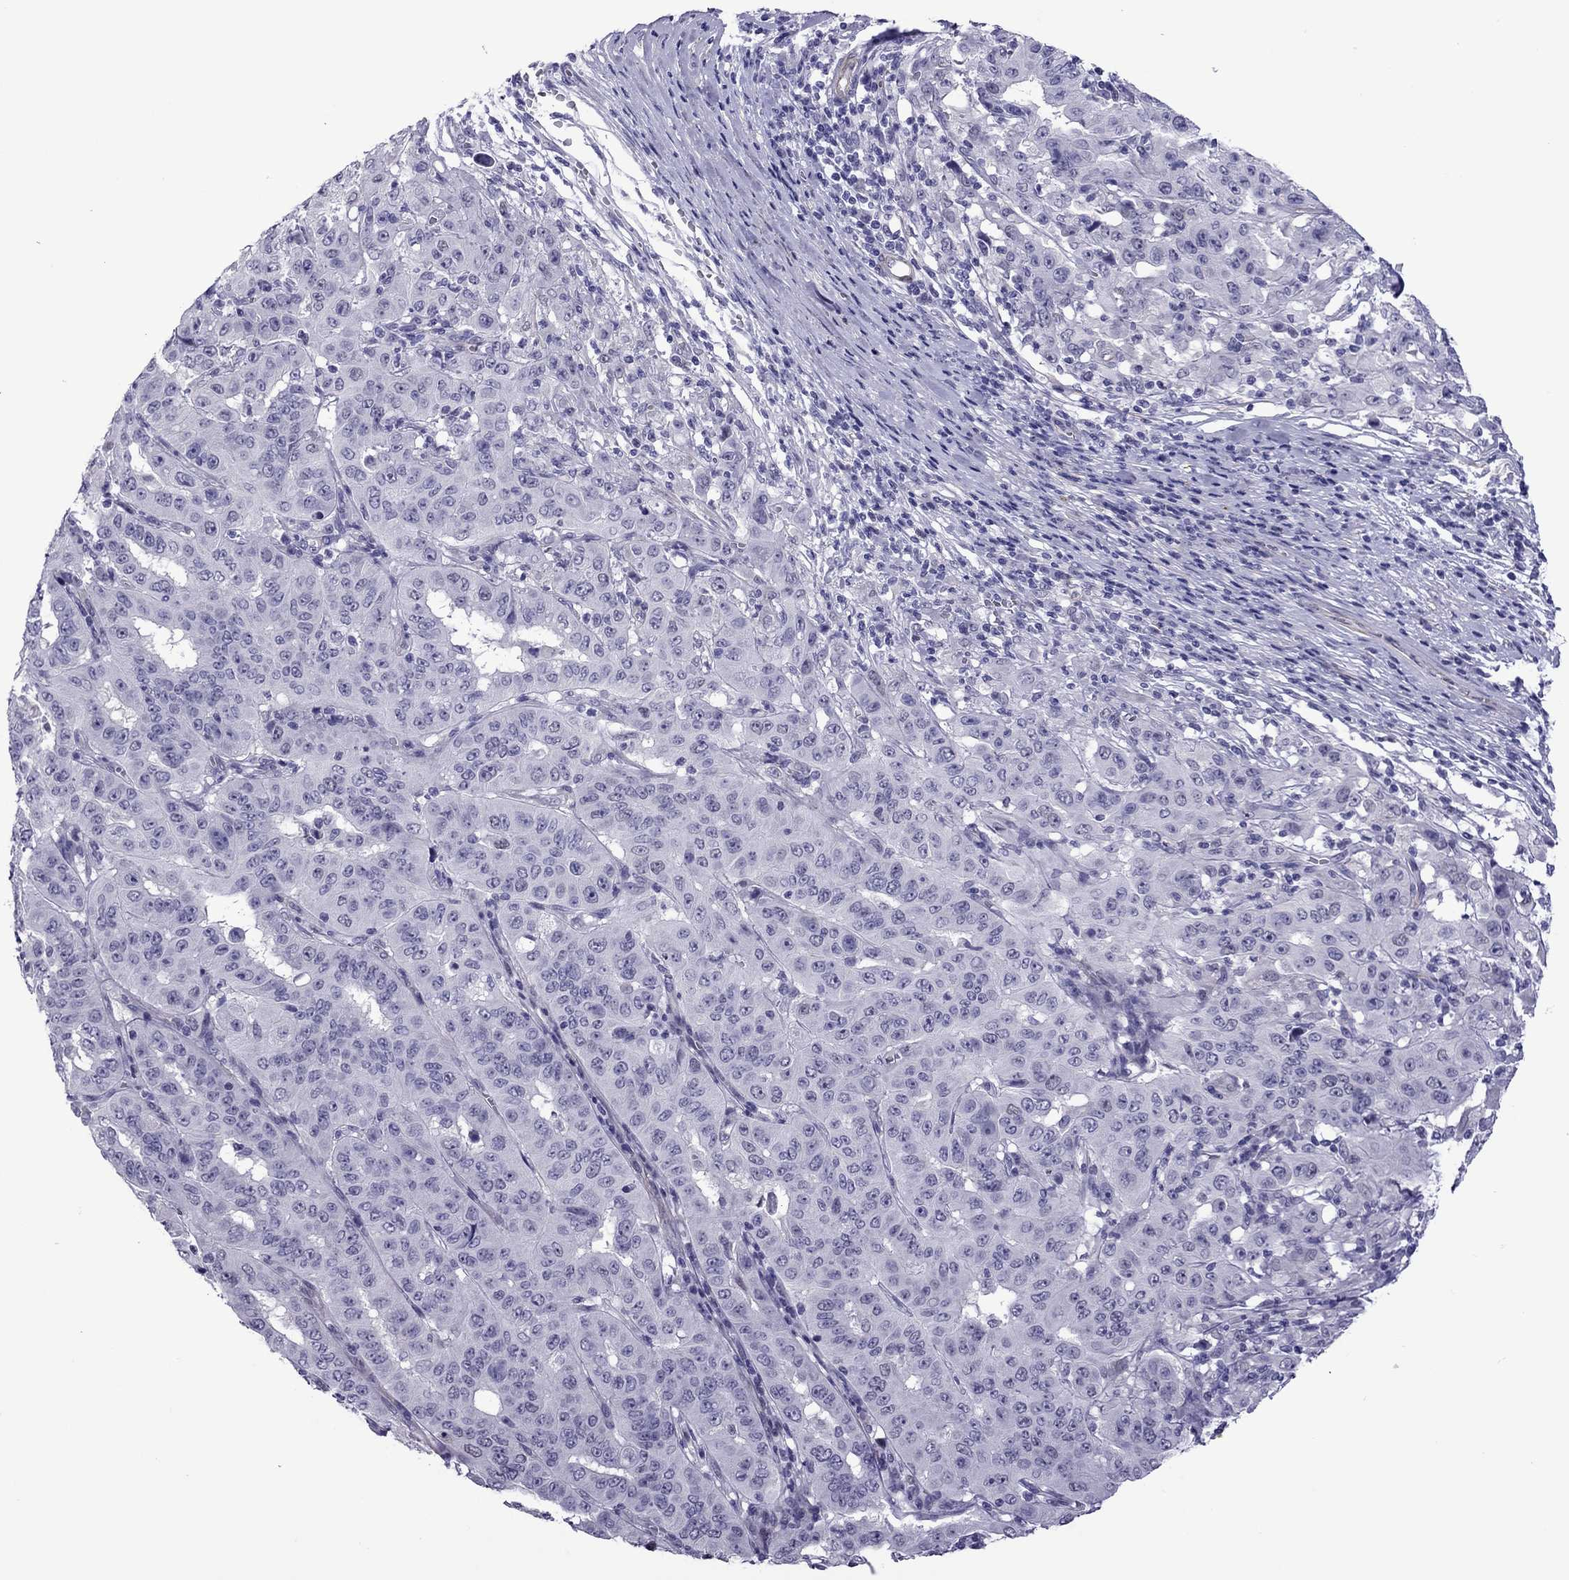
{"staining": {"intensity": "negative", "quantity": "none", "location": "none"}, "tissue": "pancreatic cancer", "cell_type": "Tumor cells", "image_type": "cancer", "snomed": [{"axis": "morphology", "description": "Adenocarcinoma, NOS"}, {"axis": "topography", "description": "Pancreas"}], "caption": "Immunohistochemistry (IHC) micrograph of human pancreatic cancer stained for a protein (brown), which demonstrates no positivity in tumor cells.", "gene": "CHRNA5", "patient": {"sex": "male", "age": 63}}